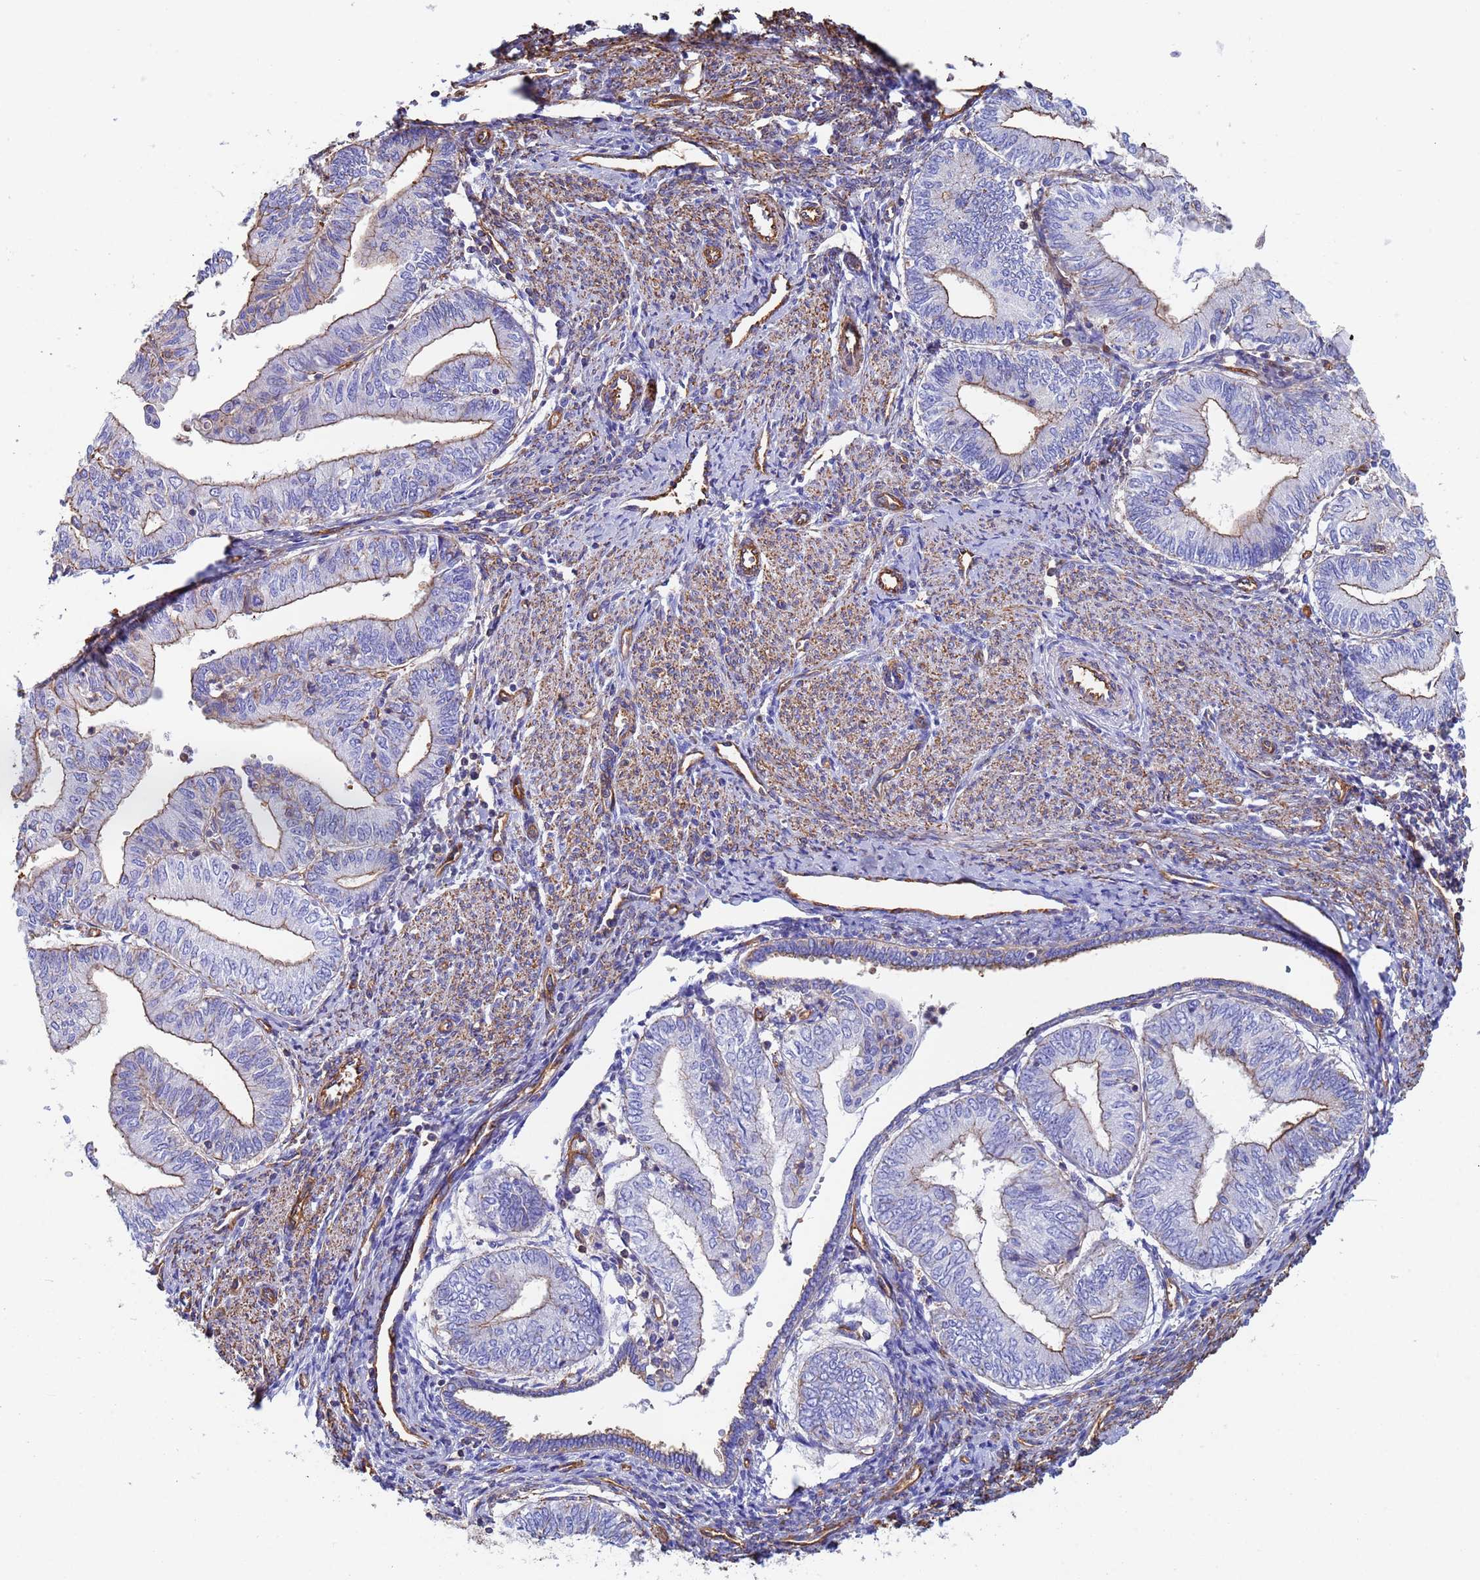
{"staining": {"intensity": "weak", "quantity": "25%-75%", "location": "cytoplasmic/membranous"}, "tissue": "endometrial cancer", "cell_type": "Tumor cells", "image_type": "cancer", "snomed": [{"axis": "morphology", "description": "Adenocarcinoma, NOS"}, {"axis": "topography", "description": "Endometrium"}], "caption": "Human adenocarcinoma (endometrial) stained for a protein (brown) reveals weak cytoplasmic/membranous positive staining in approximately 25%-75% of tumor cells.", "gene": "MYL12A", "patient": {"sex": "female", "age": 66}}